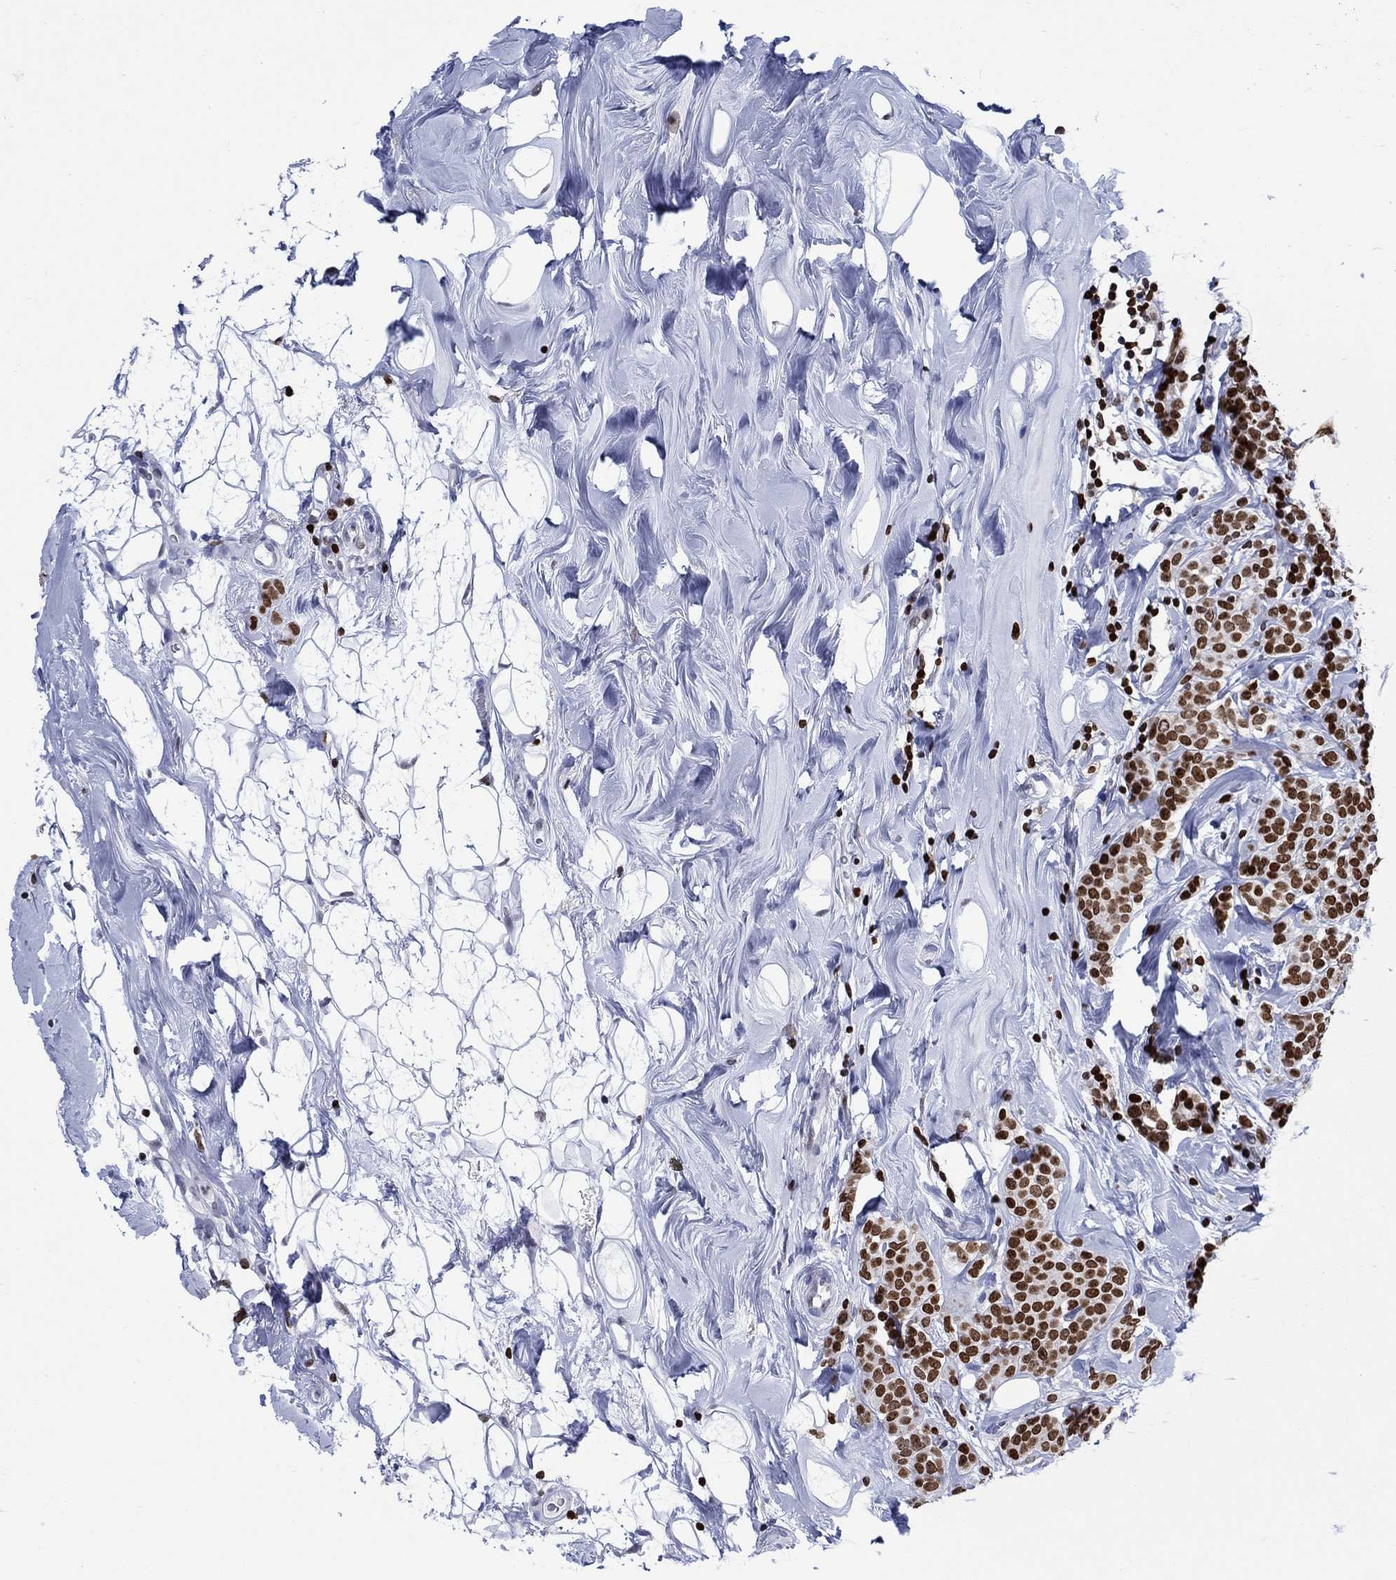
{"staining": {"intensity": "strong", "quantity": ">75%", "location": "nuclear"}, "tissue": "breast cancer", "cell_type": "Tumor cells", "image_type": "cancer", "snomed": [{"axis": "morphology", "description": "Lobular carcinoma"}, {"axis": "topography", "description": "Breast"}], "caption": "This is a histology image of immunohistochemistry staining of breast cancer (lobular carcinoma), which shows strong positivity in the nuclear of tumor cells.", "gene": "HMGA1", "patient": {"sex": "female", "age": 49}}